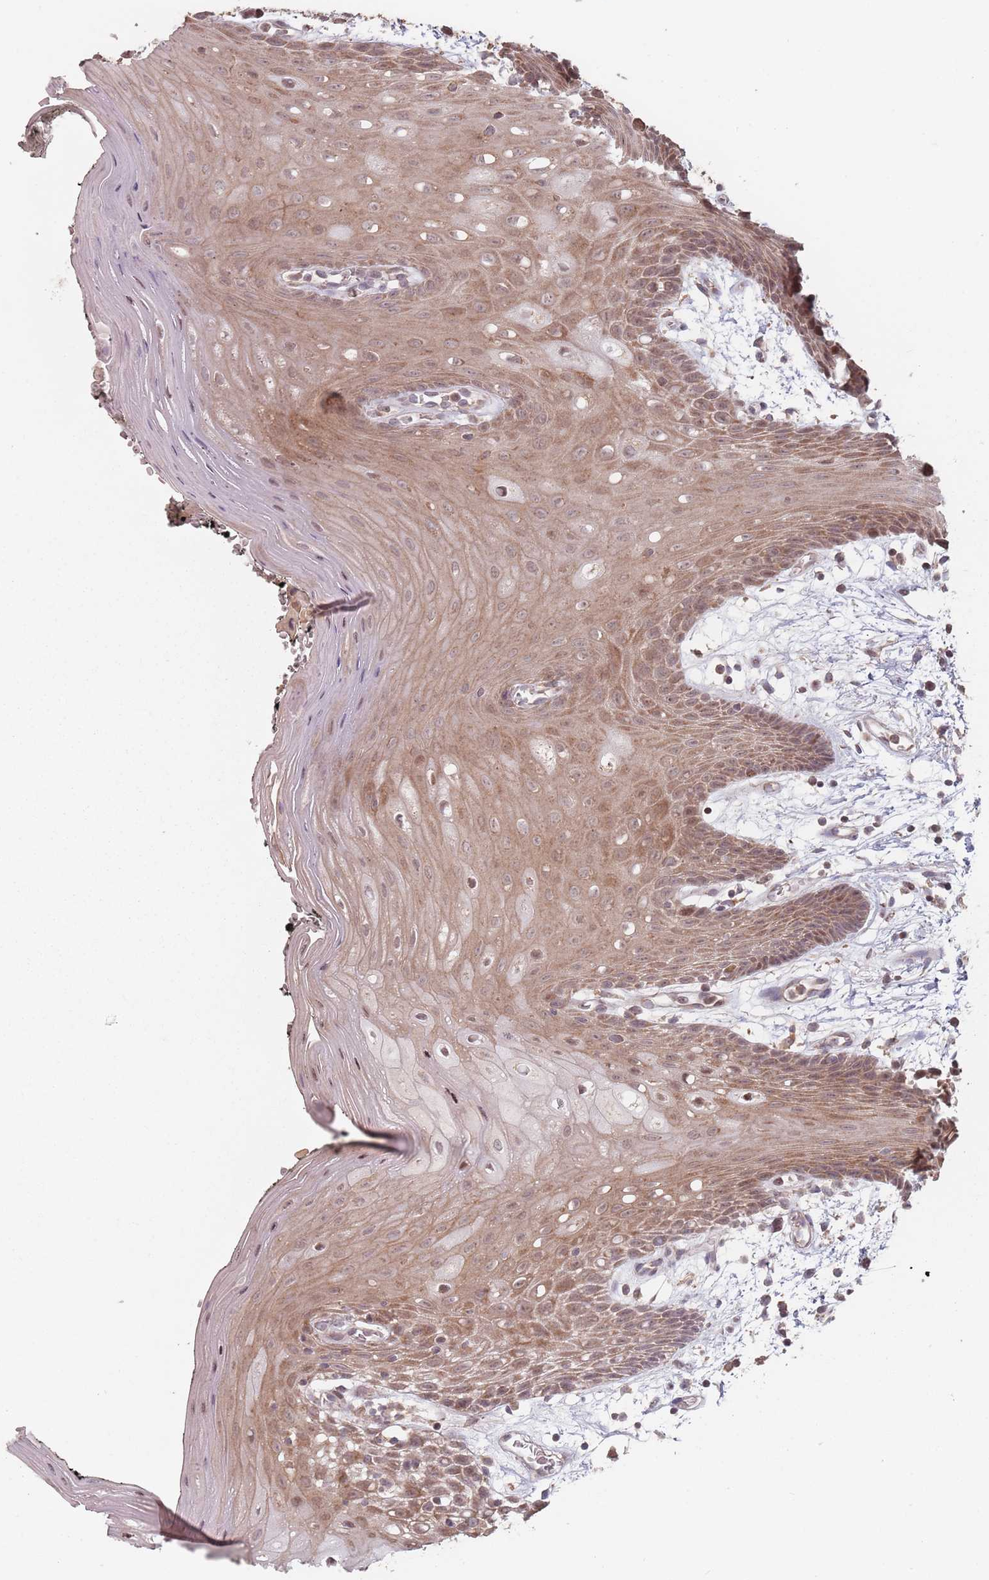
{"staining": {"intensity": "moderate", "quantity": ">75%", "location": "cytoplasmic/membranous,nuclear"}, "tissue": "oral mucosa", "cell_type": "Squamous epithelial cells", "image_type": "normal", "snomed": [{"axis": "morphology", "description": "Normal tissue, NOS"}, {"axis": "topography", "description": "Oral tissue"}, {"axis": "topography", "description": "Tounge, NOS"}], "caption": "Protein expression analysis of unremarkable oral mucosa reveals moderate cytoplasmic/membranous,nuclear expression in approximately >75% of squamous epithelial cells.", "gene": "VPS52", "patient": {"sex": "female", "age": 59}}